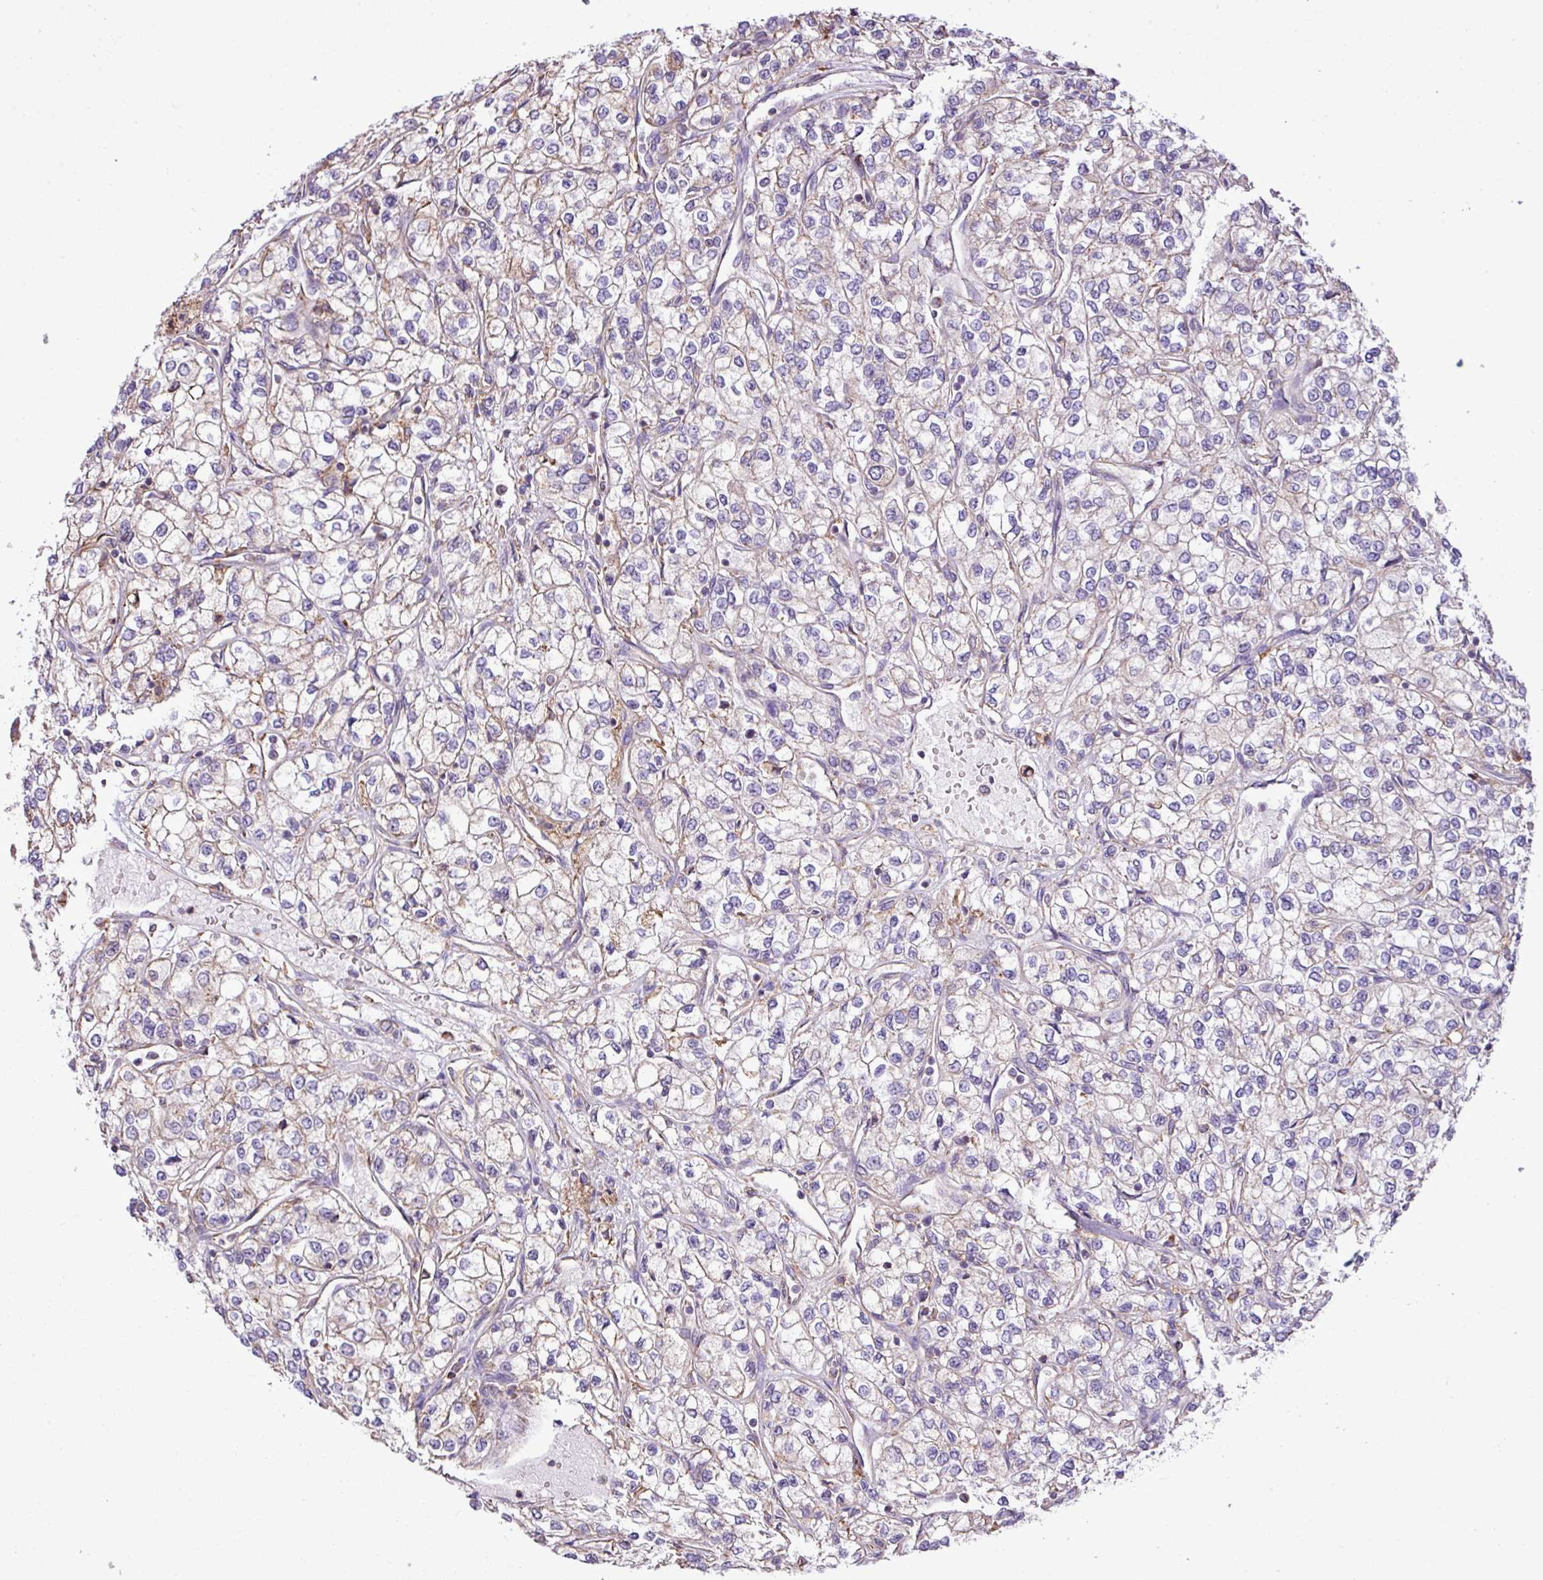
{"staining": {"intensity": "negative", "quantity": "none", "location": "none"}, "tissue": "renal cancer", "cell_type": "Tumor cells", "image_type": "cancer", "snomed": [{"axis": "morphology", "description": "Adenocarcinoma, NOS"}, {"axis": "topography", "description": "Kidney"}], "caption": "This is an immunohistochemistry photomicrograph of renal cancer. There is no staining in tumor cells.", "gene": "ZSCAN5A", "patient": {"sex": "male", "age": 80}}